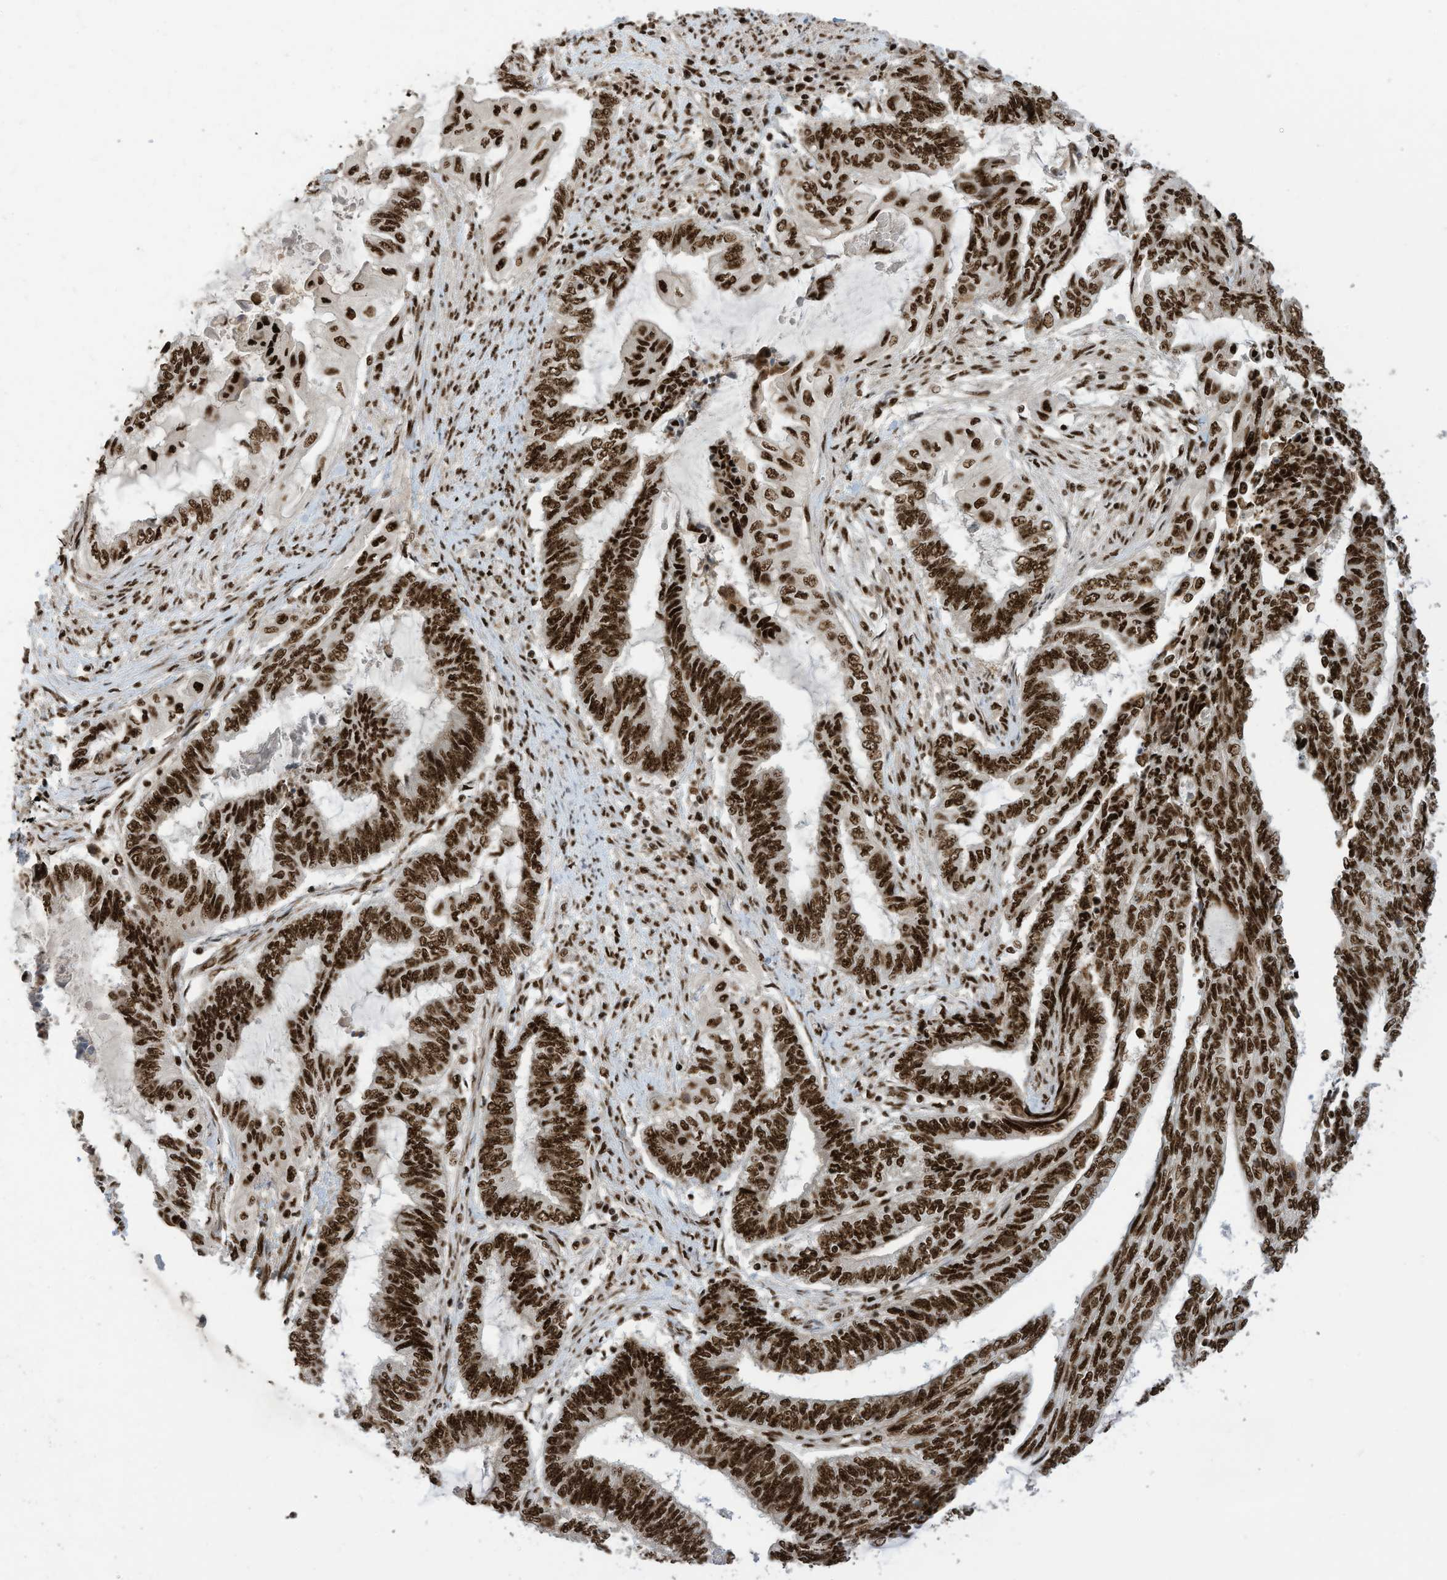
{"staining": {"intensity": "strong", "quantity": ">75%", "location": "nuclear"}, "tissue": "endometrial cancer", "cell_type": "Tumor cells", "image_type": "cancer", "snomed": [{"axis": "morphology", "description": "Adenocarcinoma, NOS"}, {"axis": "topography", "description": "Uterus"}, {"axis": "topography", "description": "Endometrium"}], "caption": "Adenocarcinoma (endometrial) was stained to show a protein in brown. There is high levels of strong nuclear staining in approximately >75% of tumor cells. The staining is performed using DAB (3,3'-diaminobenzidine) brown chromogen to label protein expression. The nuclei are counter-stained blue using hematoxylin.", "gene": "SF3A3", "patient": {"sex": "female", "age": 70}}